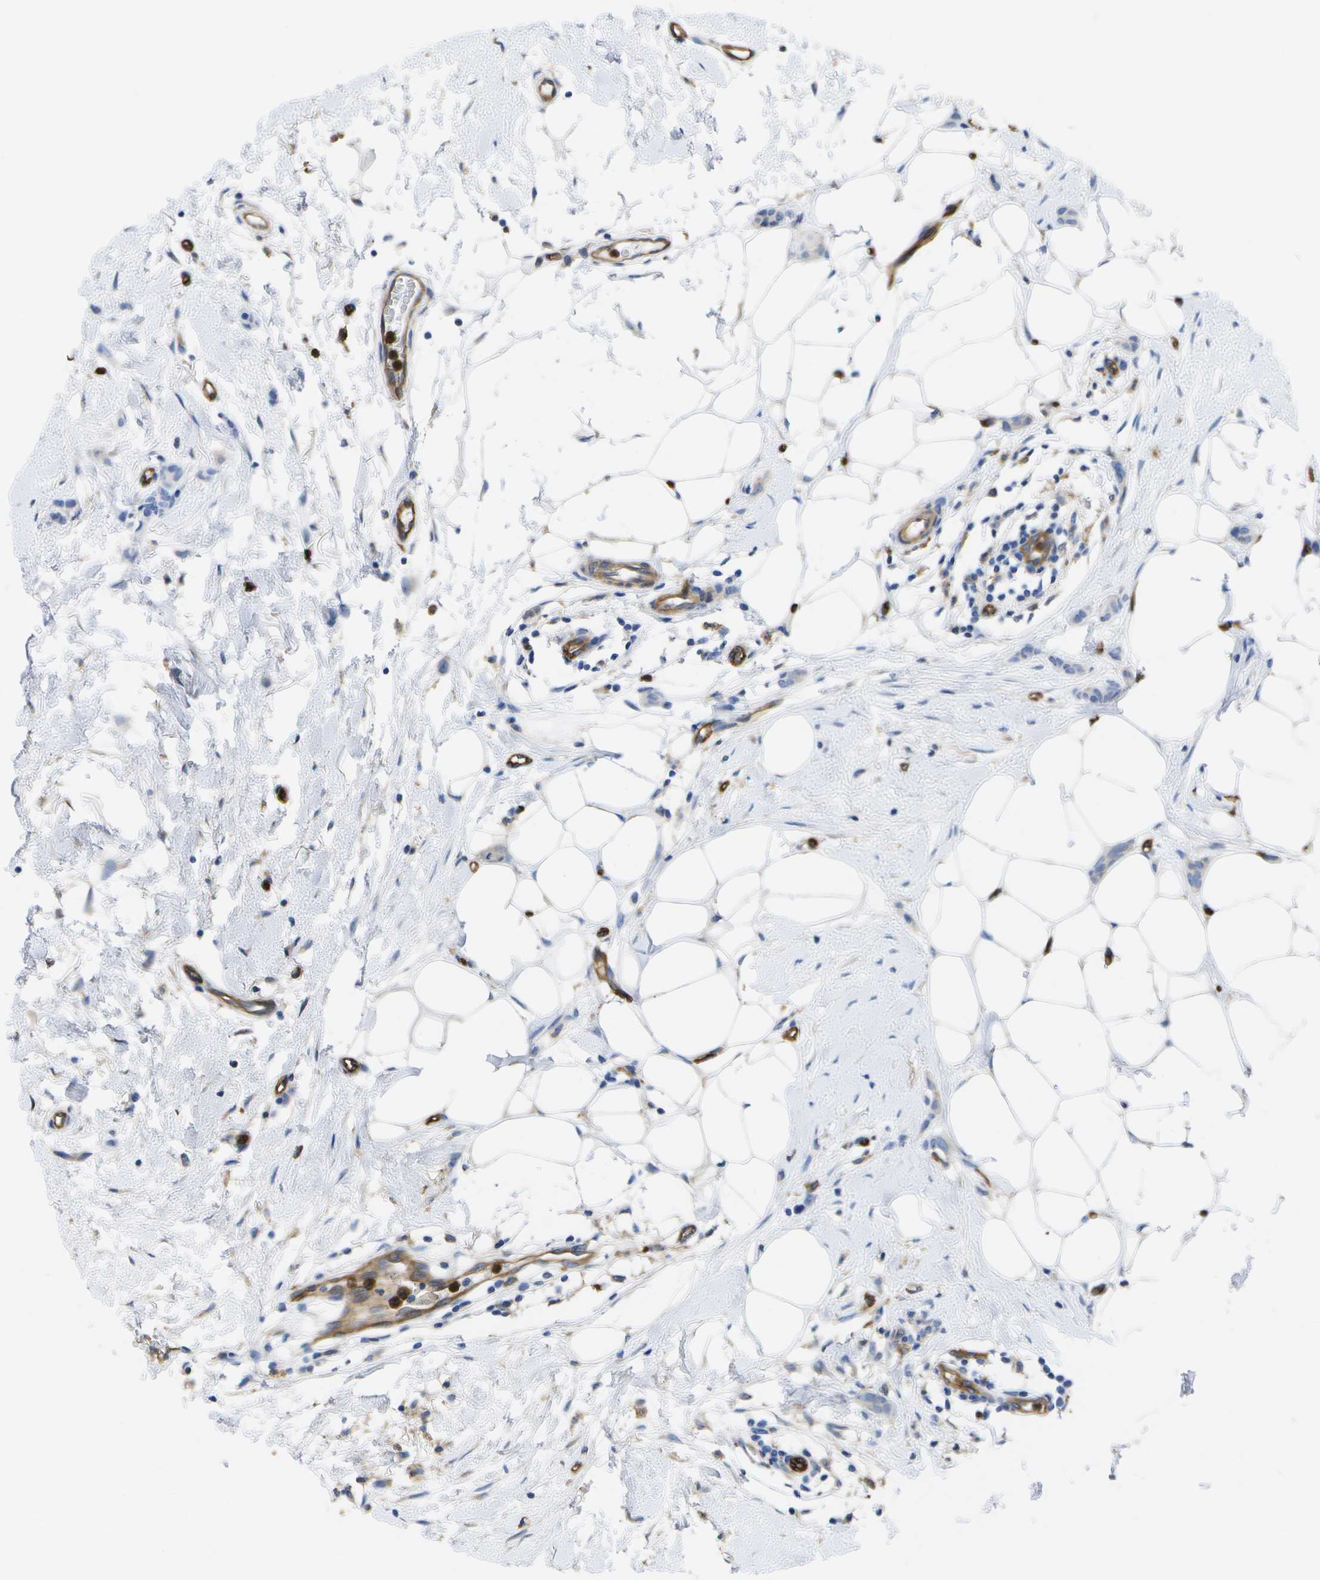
{"staining": {"intensity": "negative", "quantity": "none", "location": "none"}, "tissue": "breast cancer", "cell_type": "Tumor cells", "image_type": "cancer", "snomed": [{"axis": "morphology", "description": "Lobular carcinoma"}, {"axis": "topography", "description": "Skin"}, {"axis": "topography", "description": "Breast"}], "caption": "Immunohistochemical staining of human breast cancer reveals no significant positivity in tumor cells. Nuclei are stained in blue.", "gene": "DYSF", "patient": {"sex": "female", "age": 46}}